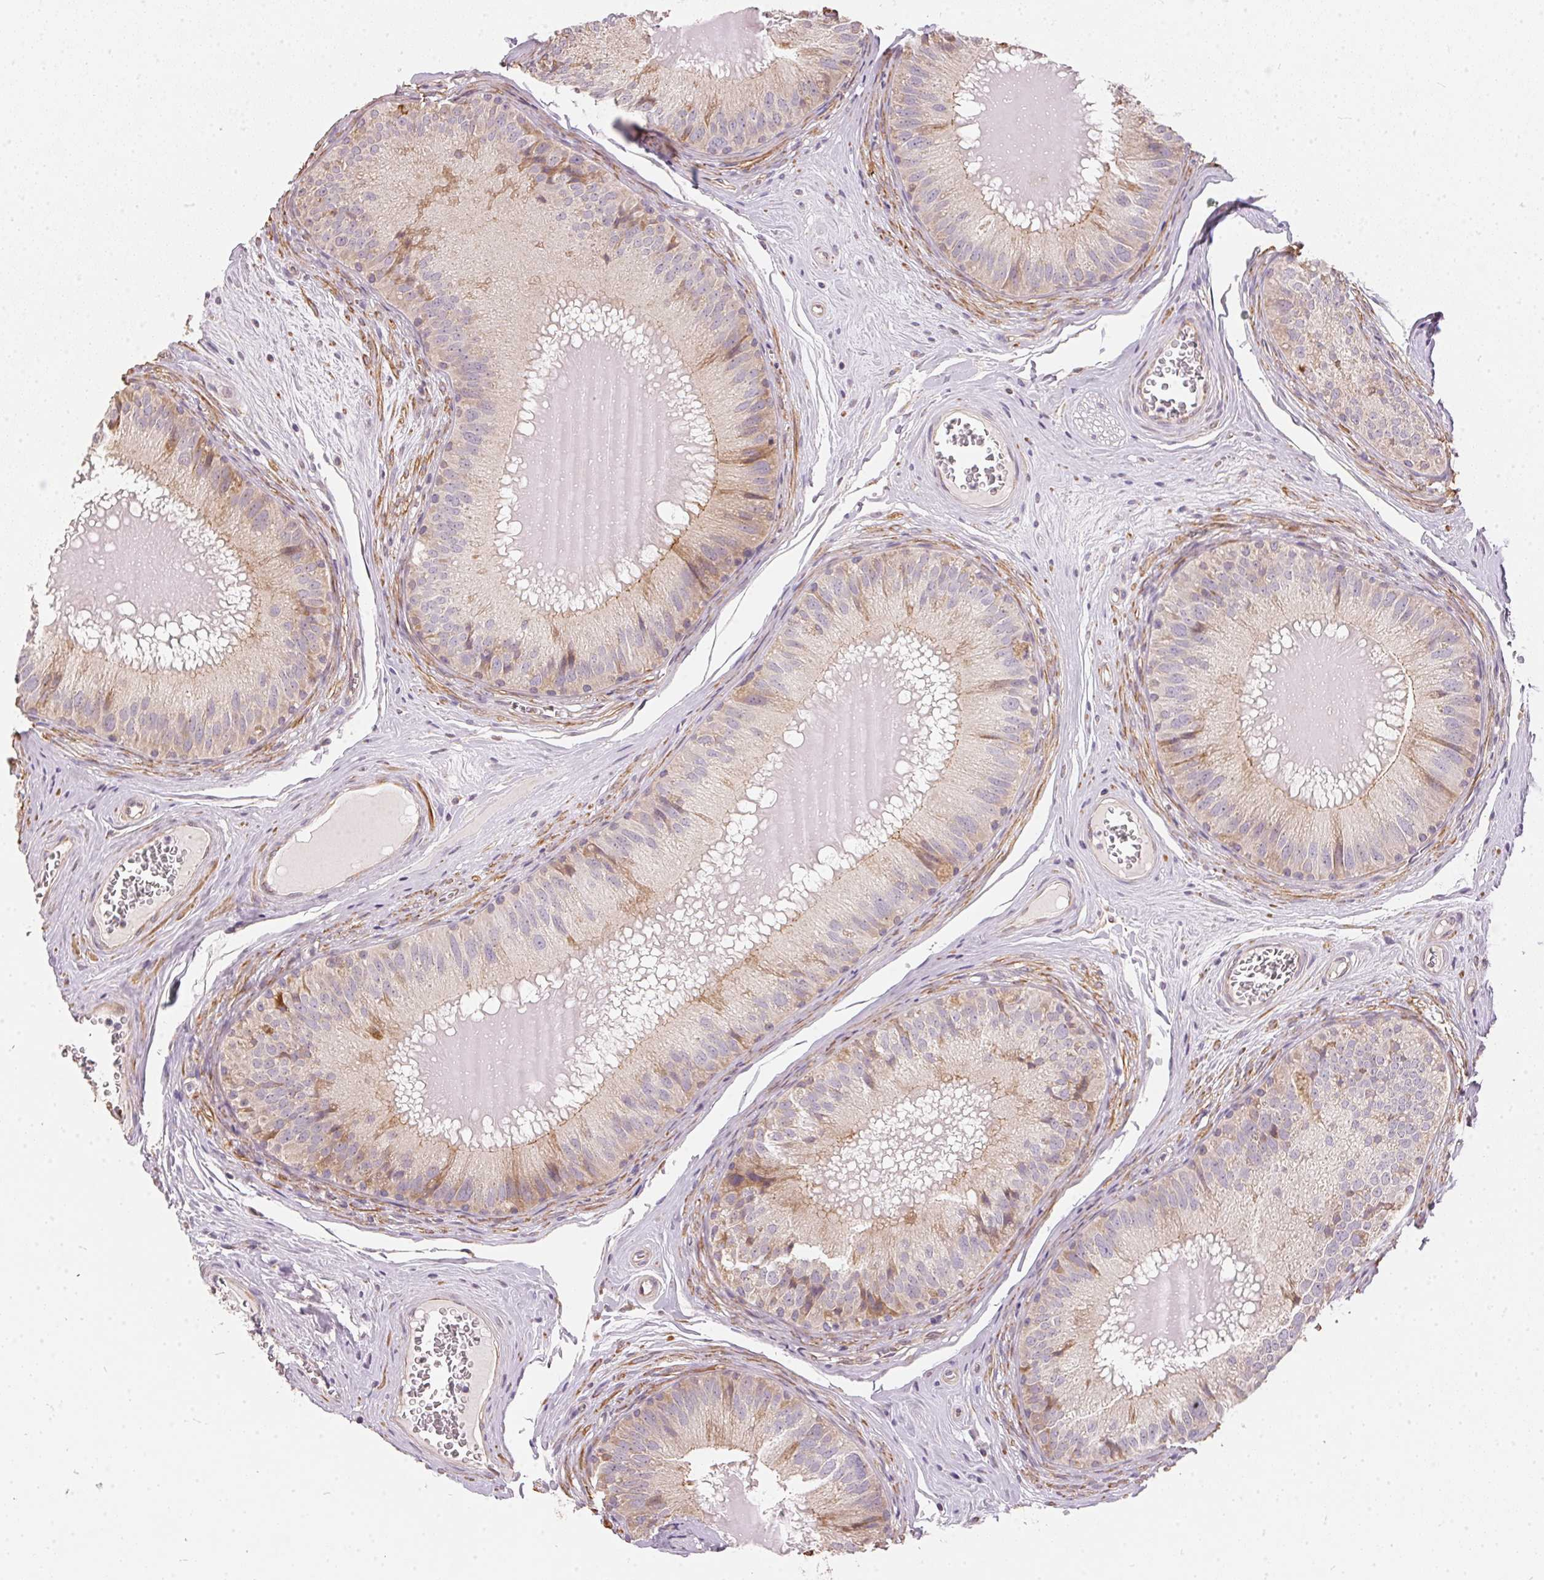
{"staining": {"intensity": "weak", "quantity": "<25%", "location": "cytoplasmic/membranous"}, "tissue": "epididymis", "cell_type": "Glandular cells", "image_type": "normal", "snomed": [{"axis": "morphology", "description": "Normal tissue, NOS"}, {"axis": "topography", "description": "Epididymis, spermatic cord, NOS"}], "caption": "Glandular cells are negative for brown protein staining in normal epididymis. (DAB (3,3'-diaminobenzidine) immunohistochemistry visualized using brightfield microscopy, high magnification).", "gene": "VWA5B2", "patient": {"sex": "male", "age": 39}}